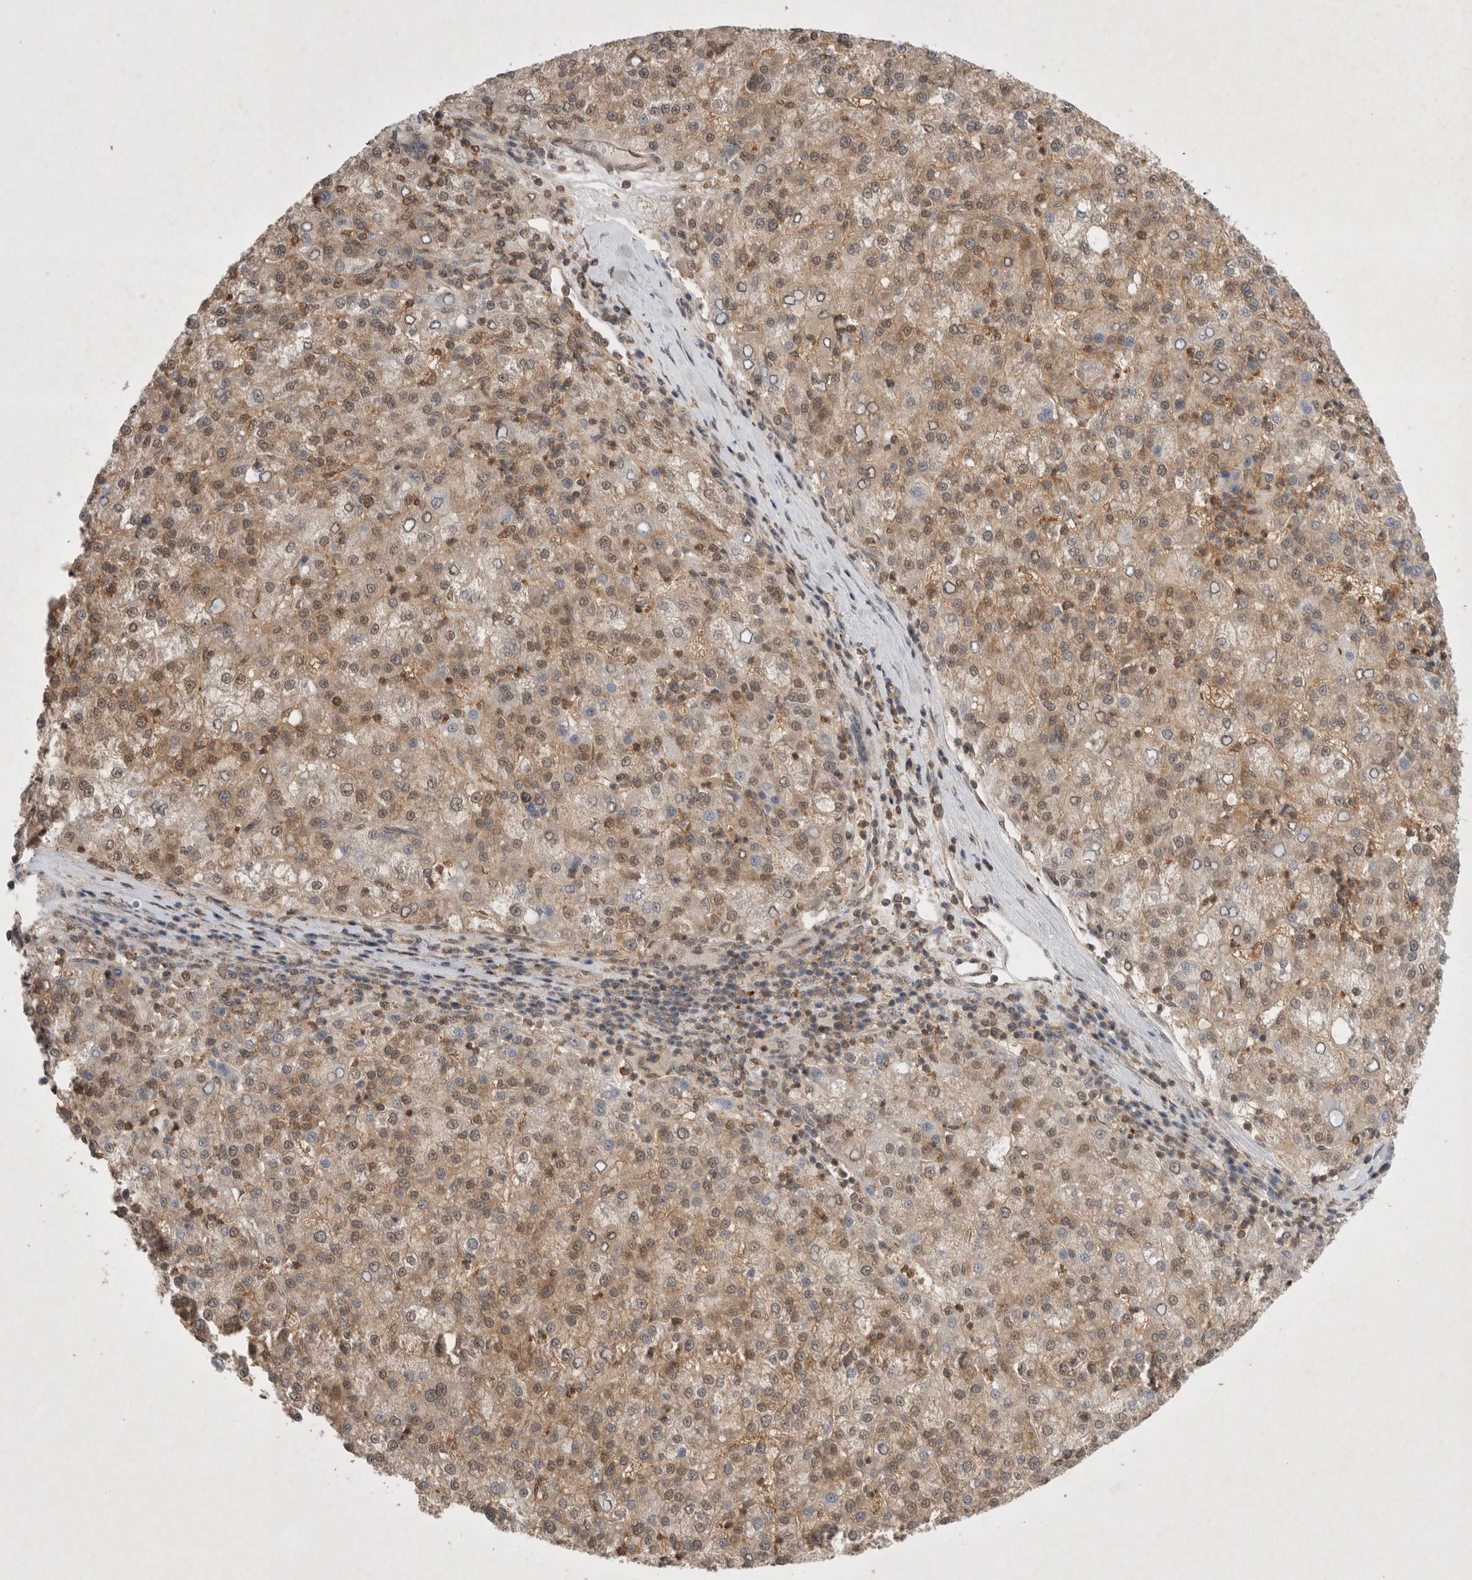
{"staining": {"intensity": "weak", "quantity": ">75%", "location": "cytoplasmic/membranous"}, "tissue": "liver cancer", "cell_type": "Tumor cells", "image_type": "cancer", "snomed": [{"axis": "morphology", "description": "Carcinoma, Hepatocellular, NOS"}, {"axis": "topography", "description": "Liver"}], "caption": "Liver cancer was stained to show a protein in brown. There is low levels of weak cytoplasmic/membranous expression in approximately >75% of tumor cells.", "gene": "WIPF2", "patient": {"sex": "female", "age": 58}}